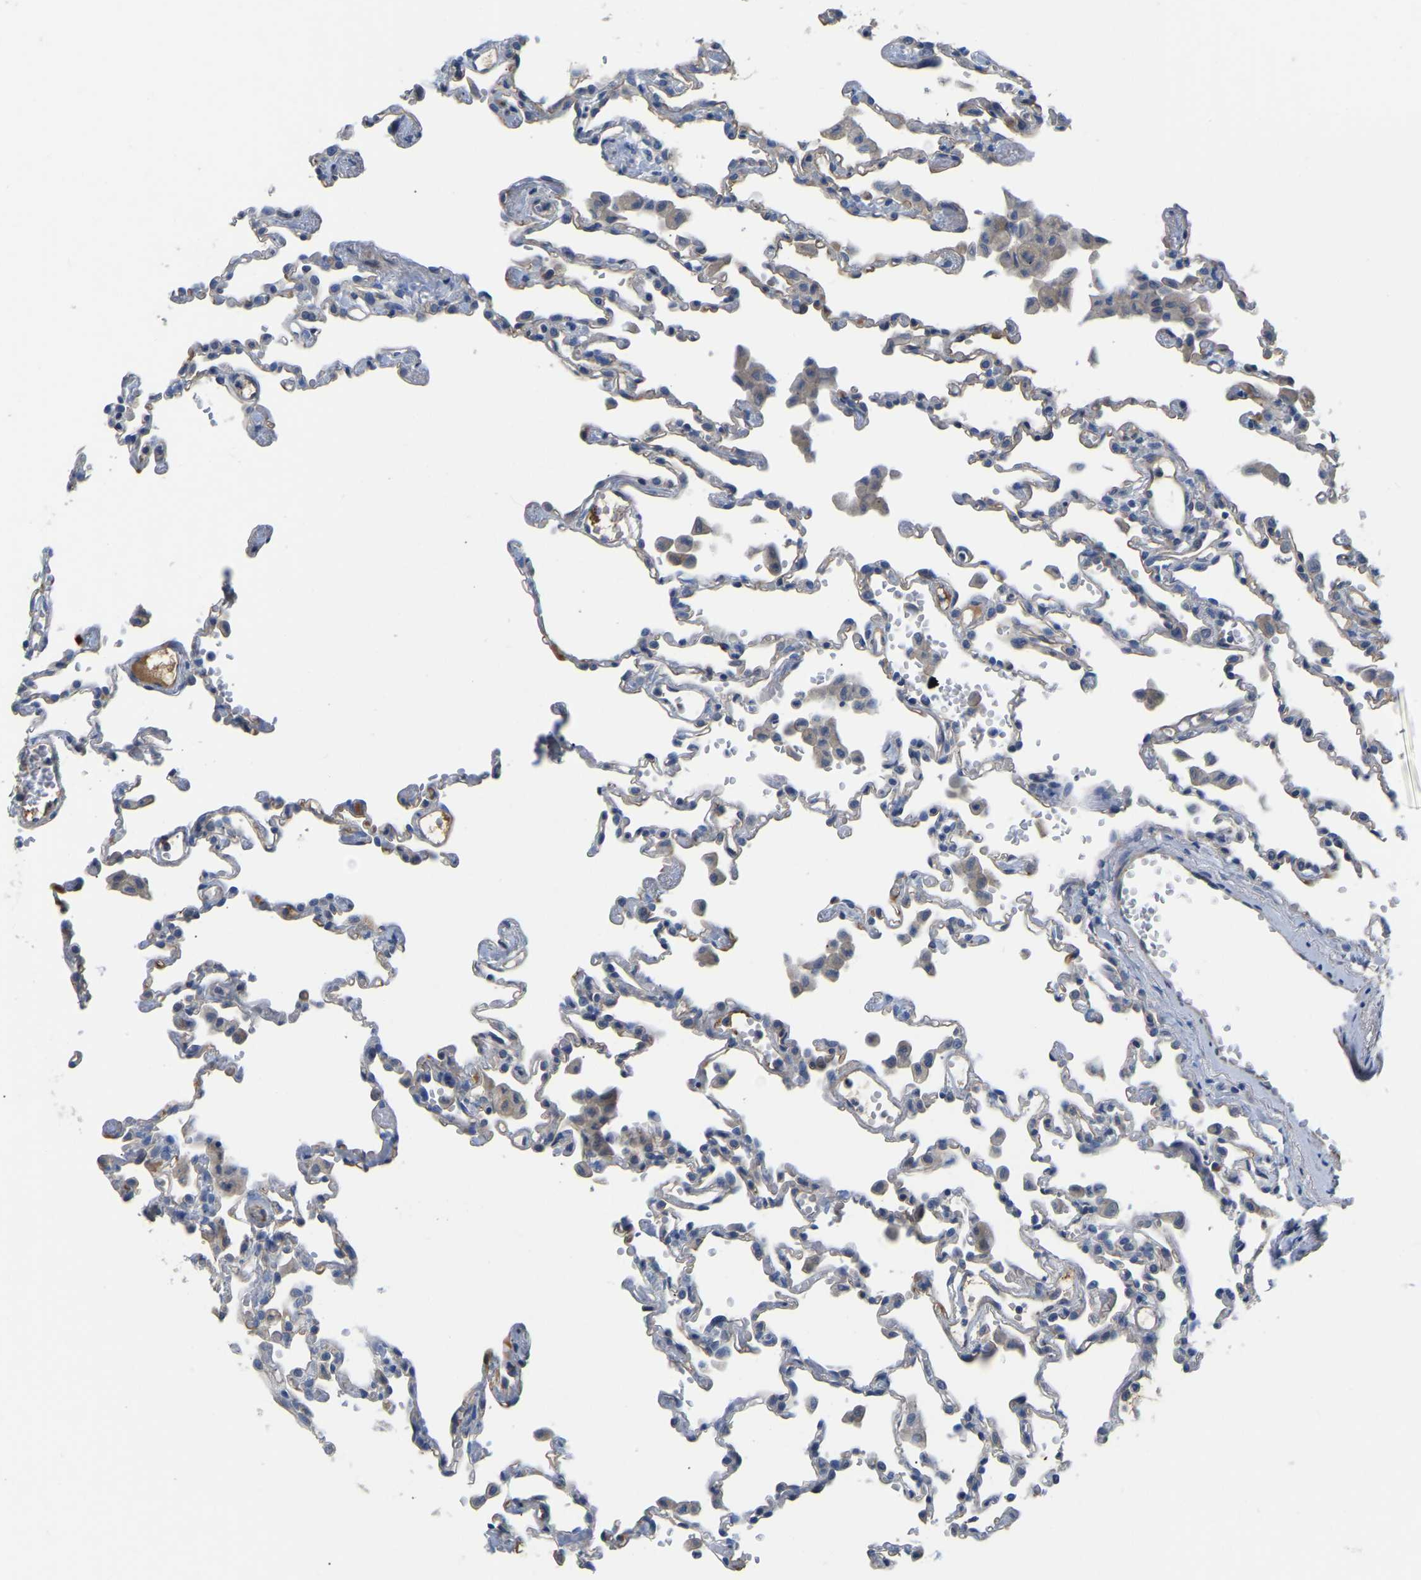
{"staining": {"intensity": "negative", "quantity": "none", "location": "none"}, "tissue": "lung", "cell_type": "Alveolar cells", "image_type": "normal", "snomed": [{"axis": "morphology", "description": "Normal tissue, NOS"}, {"axis": "topography", "description": "Bronchus"}, {"axis": "topography", "description": "Lung"}], "caption": "High magnification brightfield microscopy of unremarkable lung stained with DAB (3,3'-diaminobenzidine) (brown) and counterstained with hematoxylin (blue): alveolar cells show no significant expression.", "gene": "HIGD2B", "patient": {"sex": "female", "age": 49}}